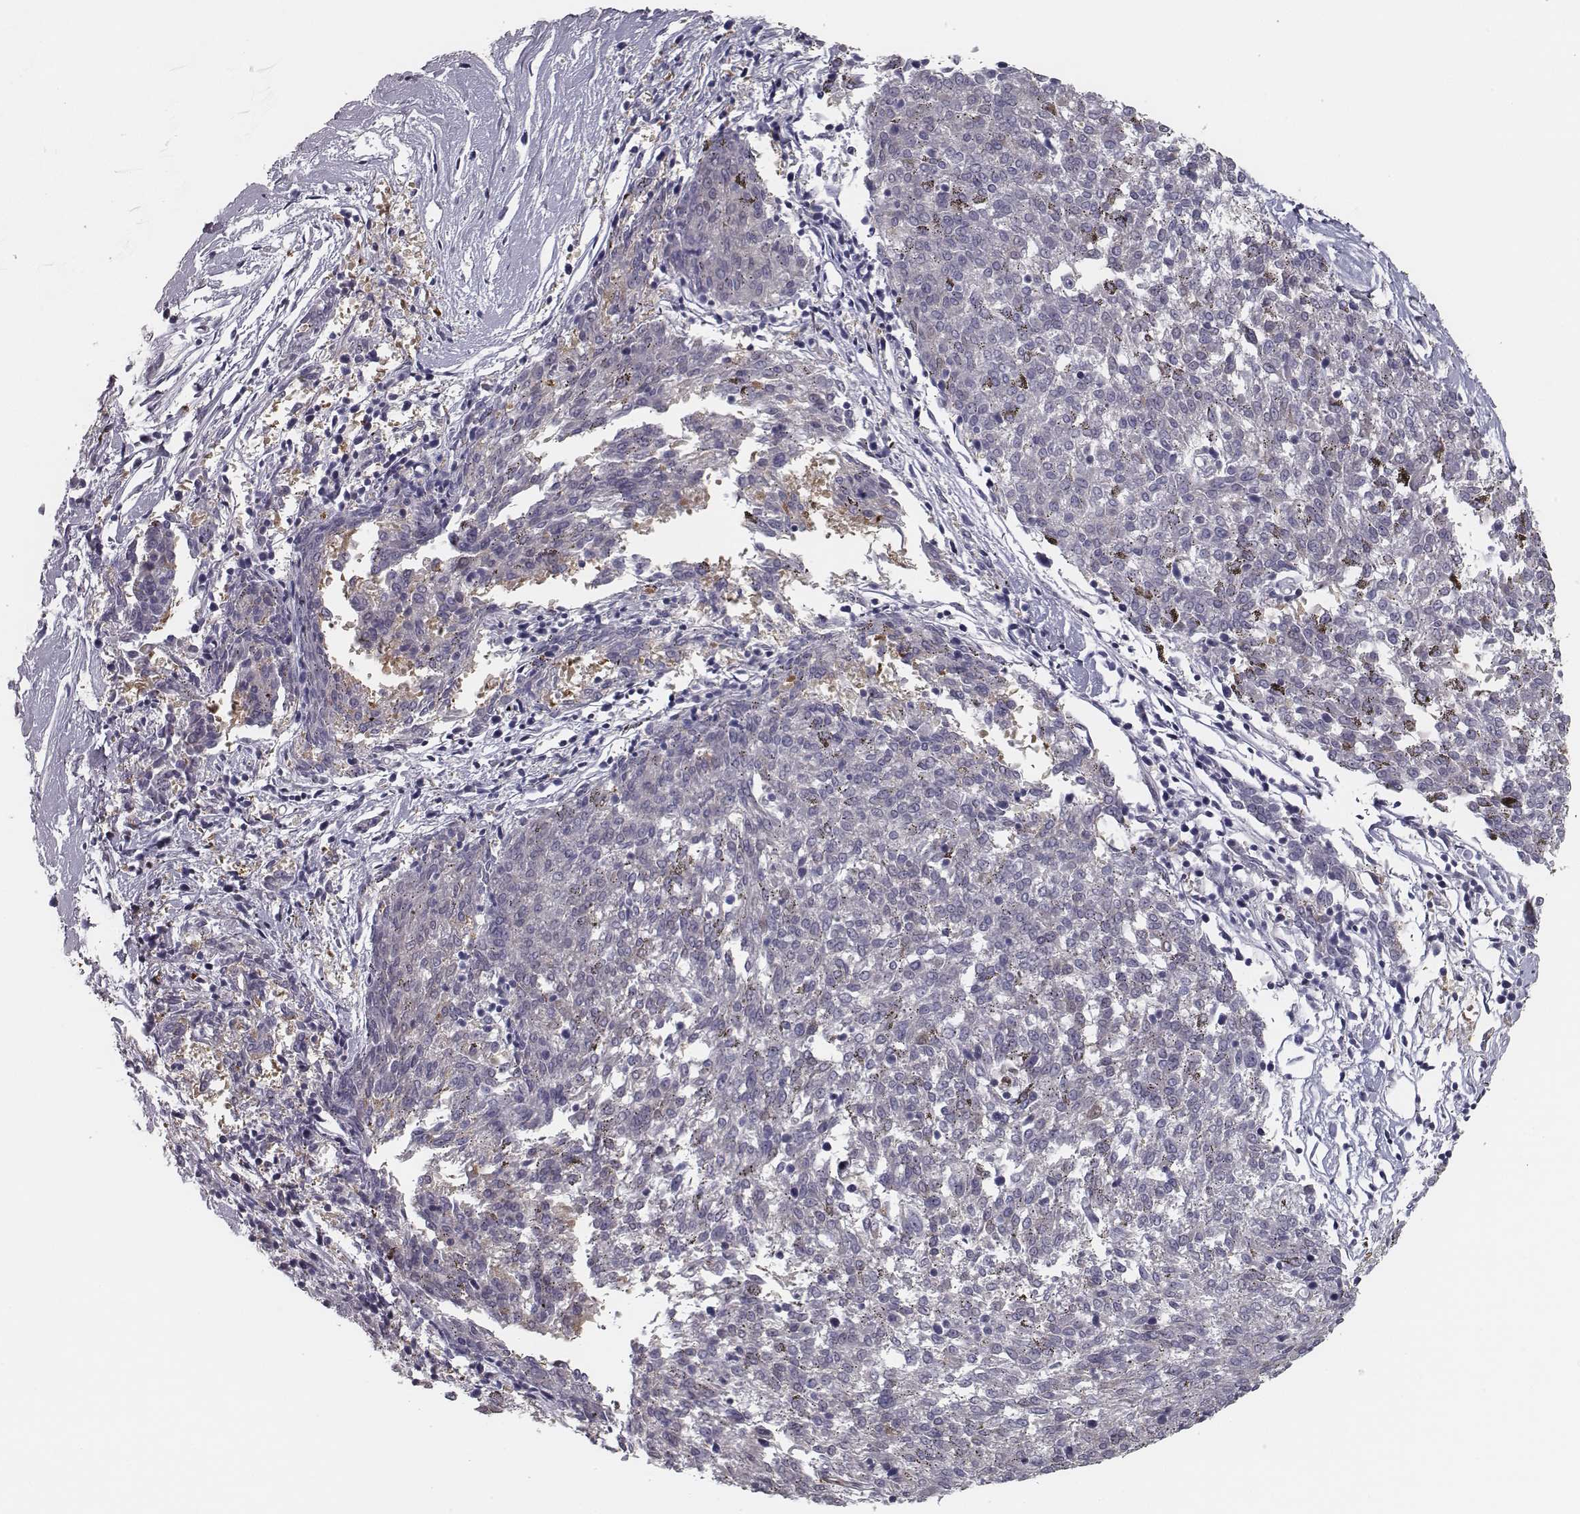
{"staining": {"intensity": "negative", "quantity": "none", "location": "none"}, "tissue": "melanoma", "cell_type": "Tumor cells", "image_type": "cancer", "snomed": [{"axis": "morphology", "description": "Malignant melanoma, NOS"}, {"axis": "topography", "description": "Skin"}], "caption": "A photomicrograph of human malignant melanoma is negative for staining in tumor cells. (Immunohistochemistry, brightfield microscopy, high magnification).", "gene": "ISYNA1", "patient": {"sex": "female", "age": 72}}